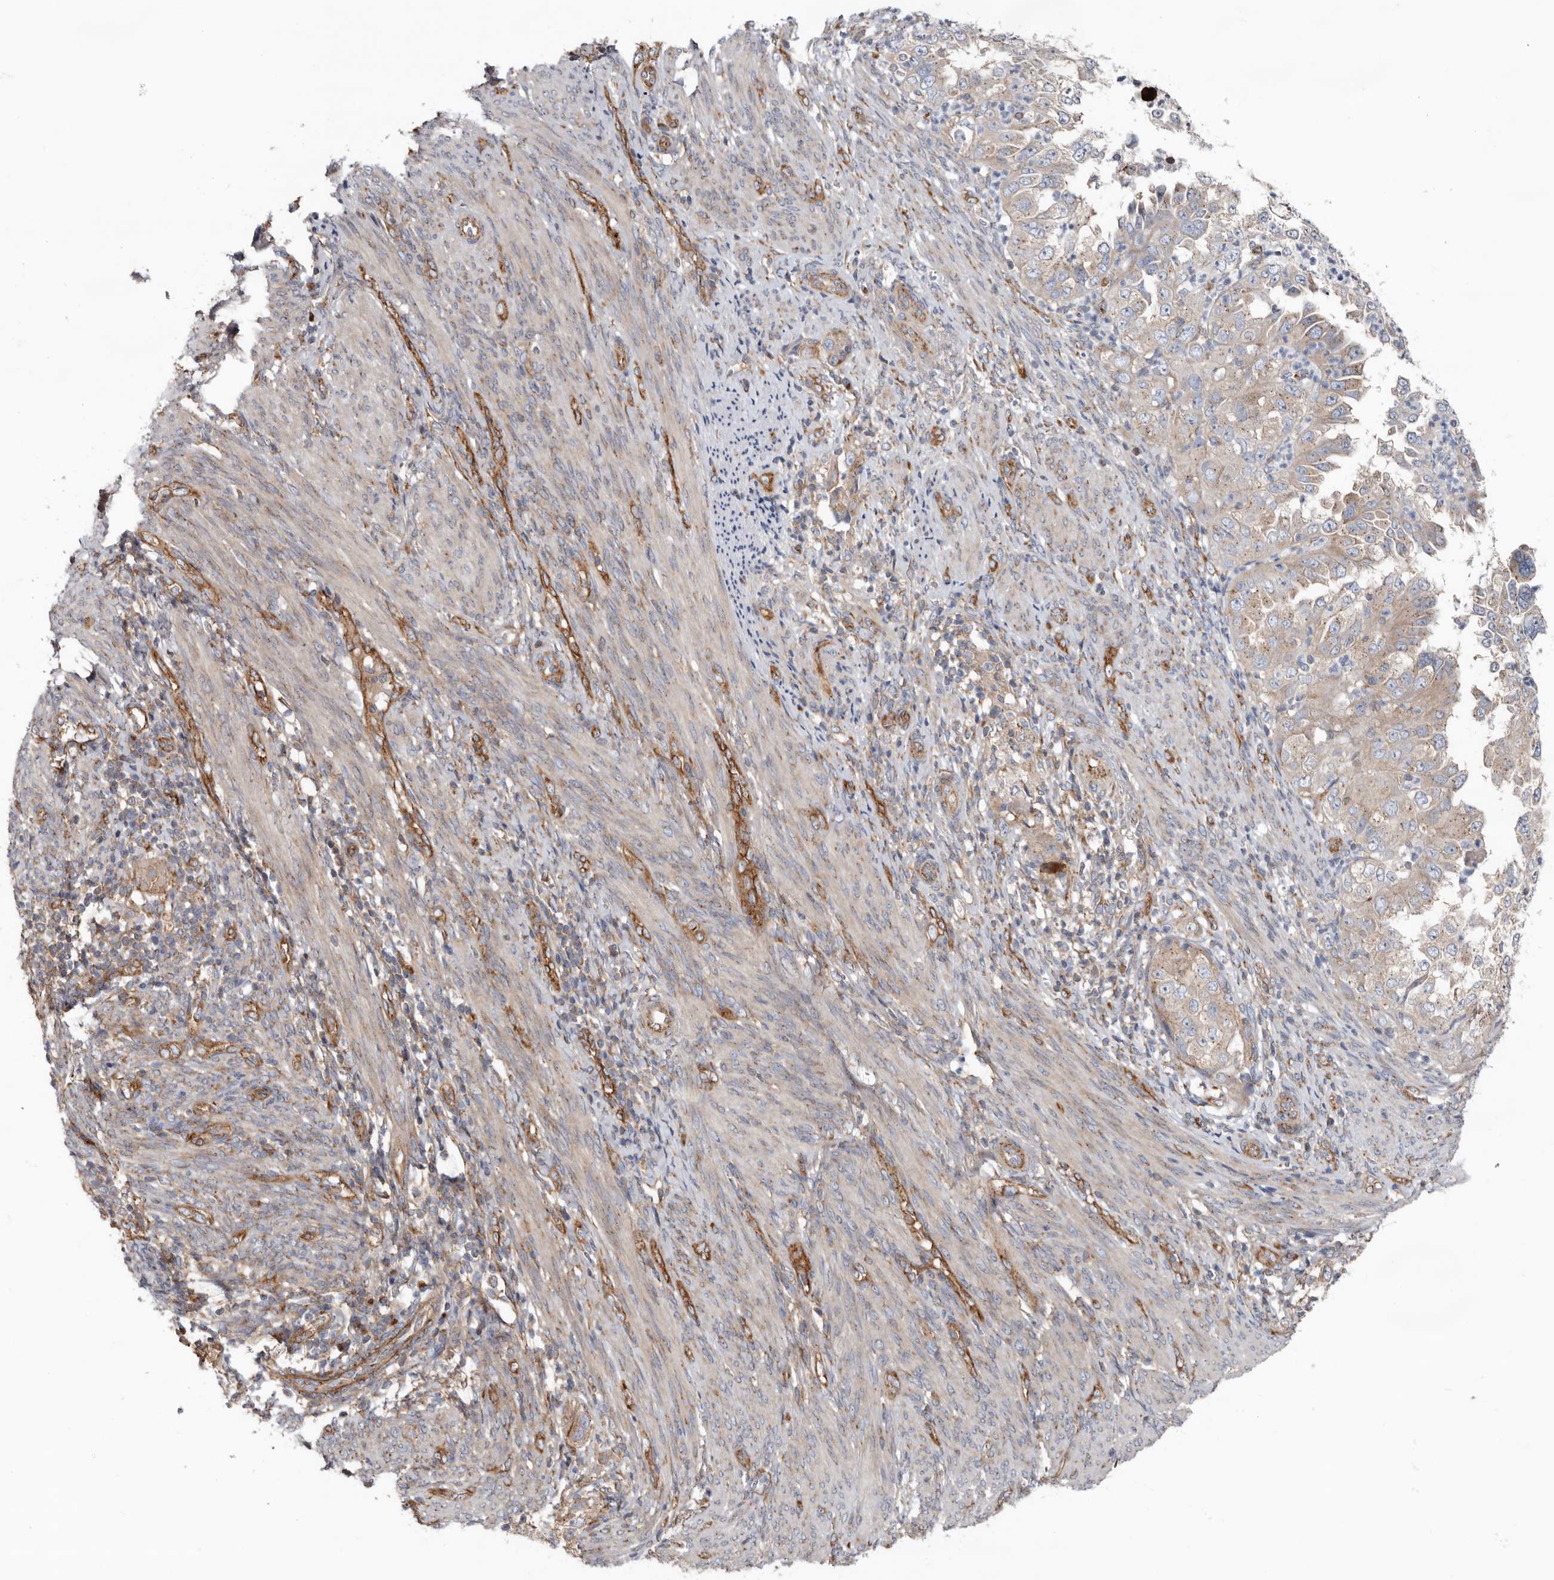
{"staining": {"intensity": "weak", "quantity": "25%-75%", "location": "cytoplasmic/membranous"}, "tissue": "endometrial cancer", "cell_type": "Tumor cells", "image_type": "cancer", "snomed": [{"axis": "morphology", "description": "Adenocarcinoma, NOS"}, {"axis": "topography", "description": "Endometrium"}], "caption": "Immunohistochemical staining of human endometrial cancer exhibits low levels of weak cytoplasmic/membranous protein positivity in about 25%-75% of tumor cells.", "gene": "LUZP1", "patient": {"sex": "female", "age": 85}}